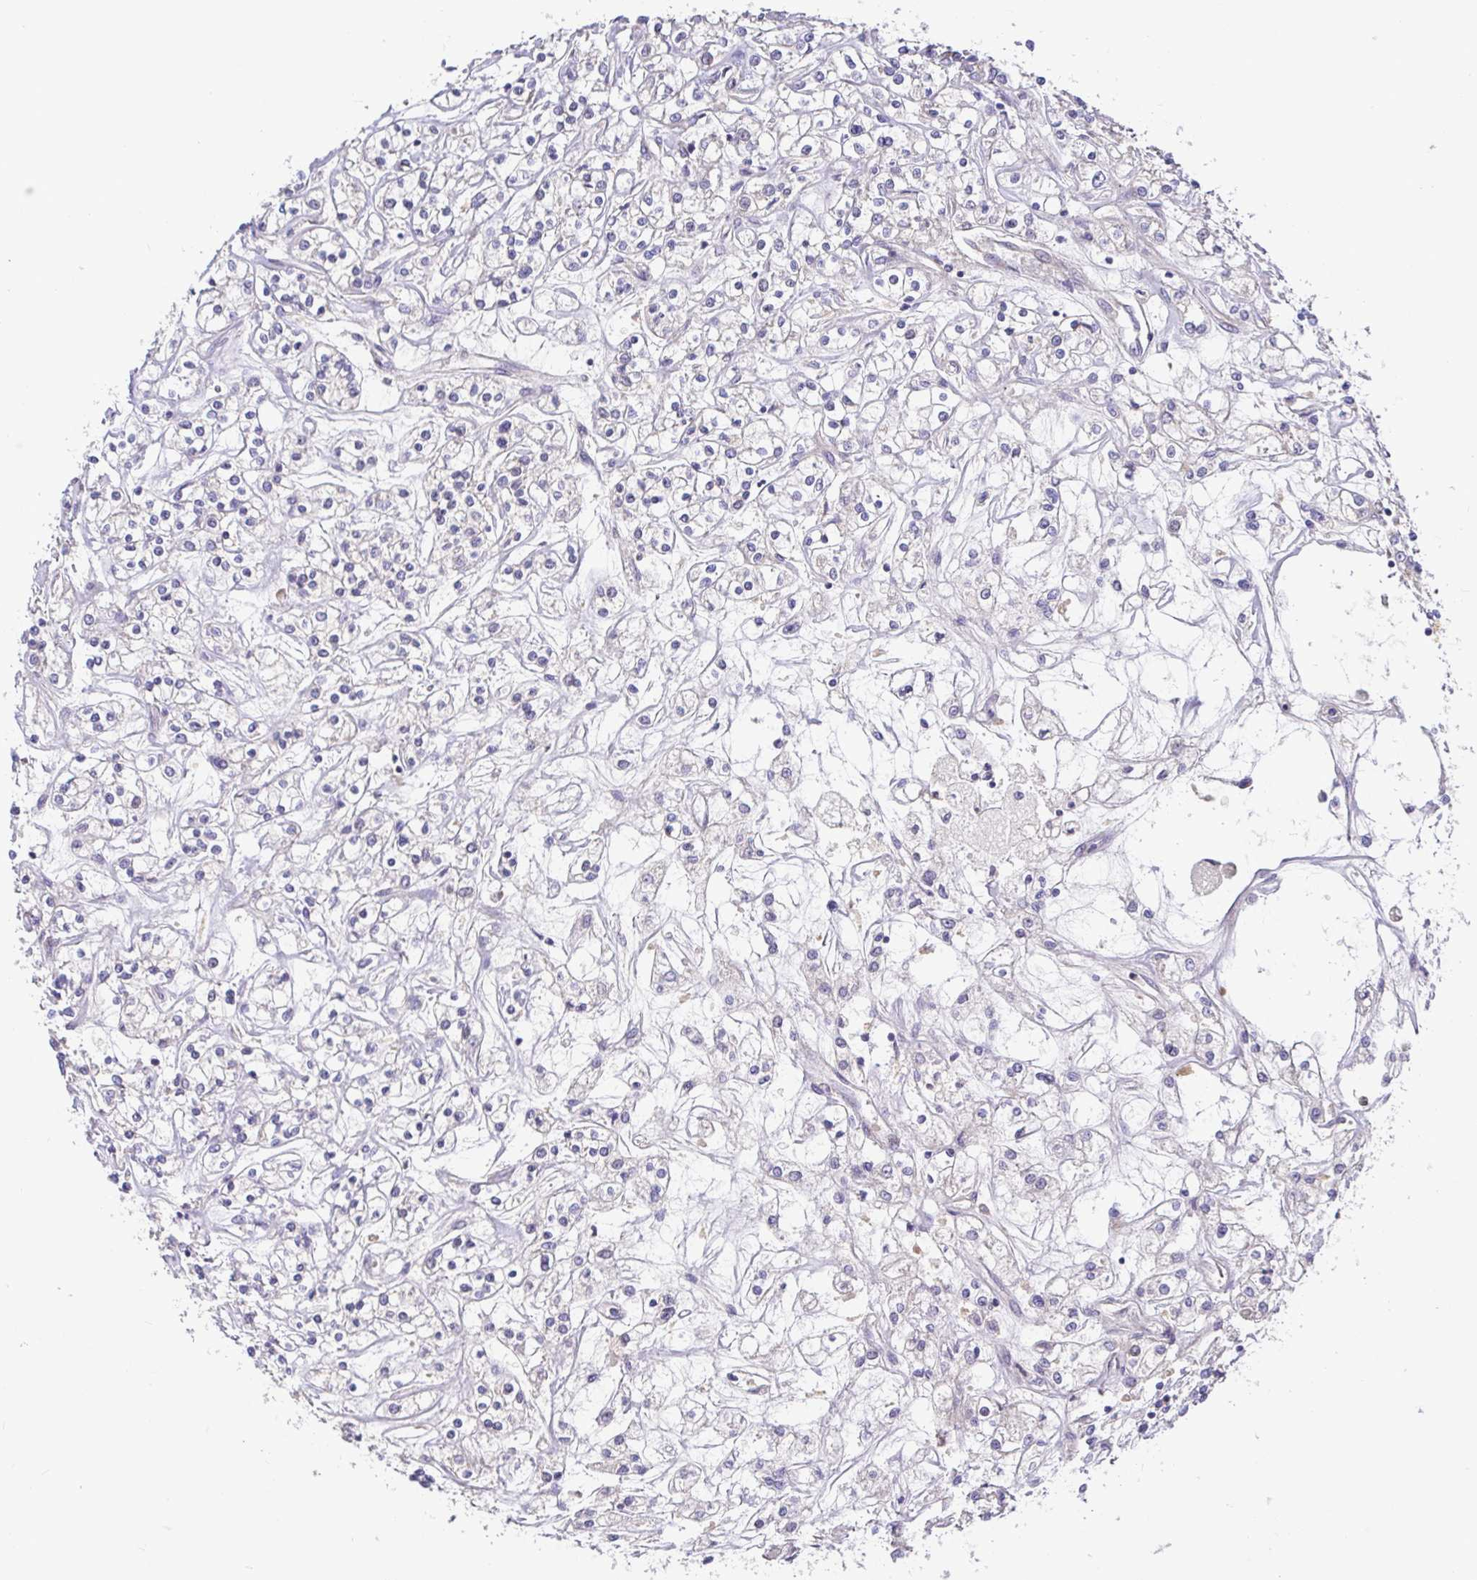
{"staining": {"intensity": "negative", "quantity": "none", "location": "none"}, "tissue": "renal cancer", "cell_type": "Tumor cells", "image_type": "cancer", "snomed": [{"axis": "morphology", "description": "Adenocarcinoma, NOS"}, {"axis": "topography", "description": "Kidney"}], "caption": "Tumor cells are negative for brown protein staining in renal cancer (adenocarcinoma).", "gene": "ELP1", "patient": {"sex": "female", "age": 59}}